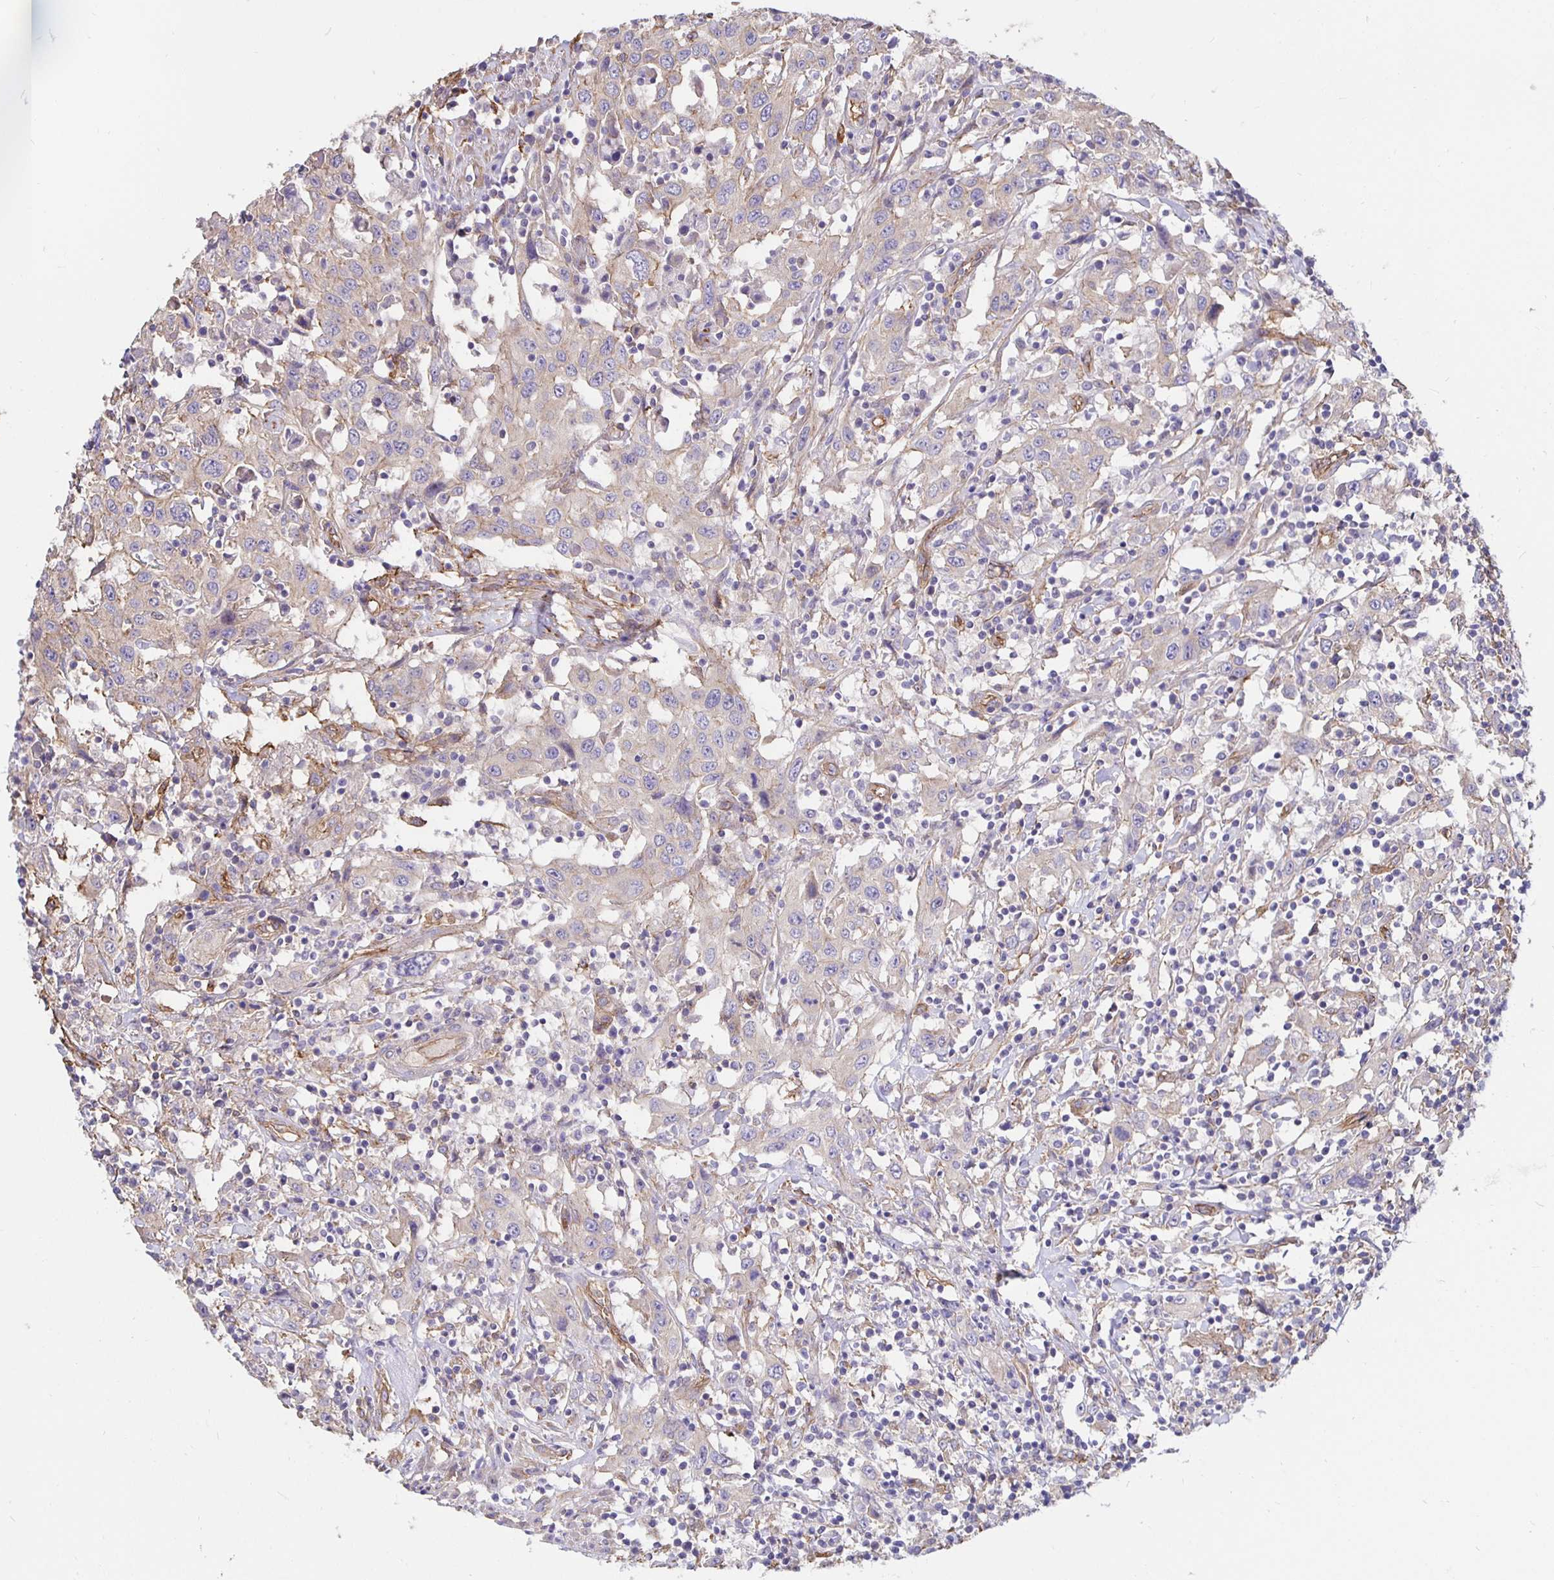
{"staining": {"intensity": "moderate", "quantity": "<25%", "location": "cytoplasmic/membranous"}, "tissue": "urothelial cancer", "cell_type": "Tumor cells", "image_type": "cancer", "snomed": [{"axis": "morphology", "description": "Urothelial carcinoma, High grade"}, {"axis": "topography", "description": "Urinary bladder"}], "caption": "Tumor cells show low levels of moderate cytoplasmic/membranous expression in approximately <25% of cells in urothelial cancer. The staining was performed using DAB to visualize the protein expression in brown, while the nuclei were stained in blue with hematoxylin (Magnification: 20x).", "gene": "ARHGEF39", "patient": {"sex": "male", "age": 61}}